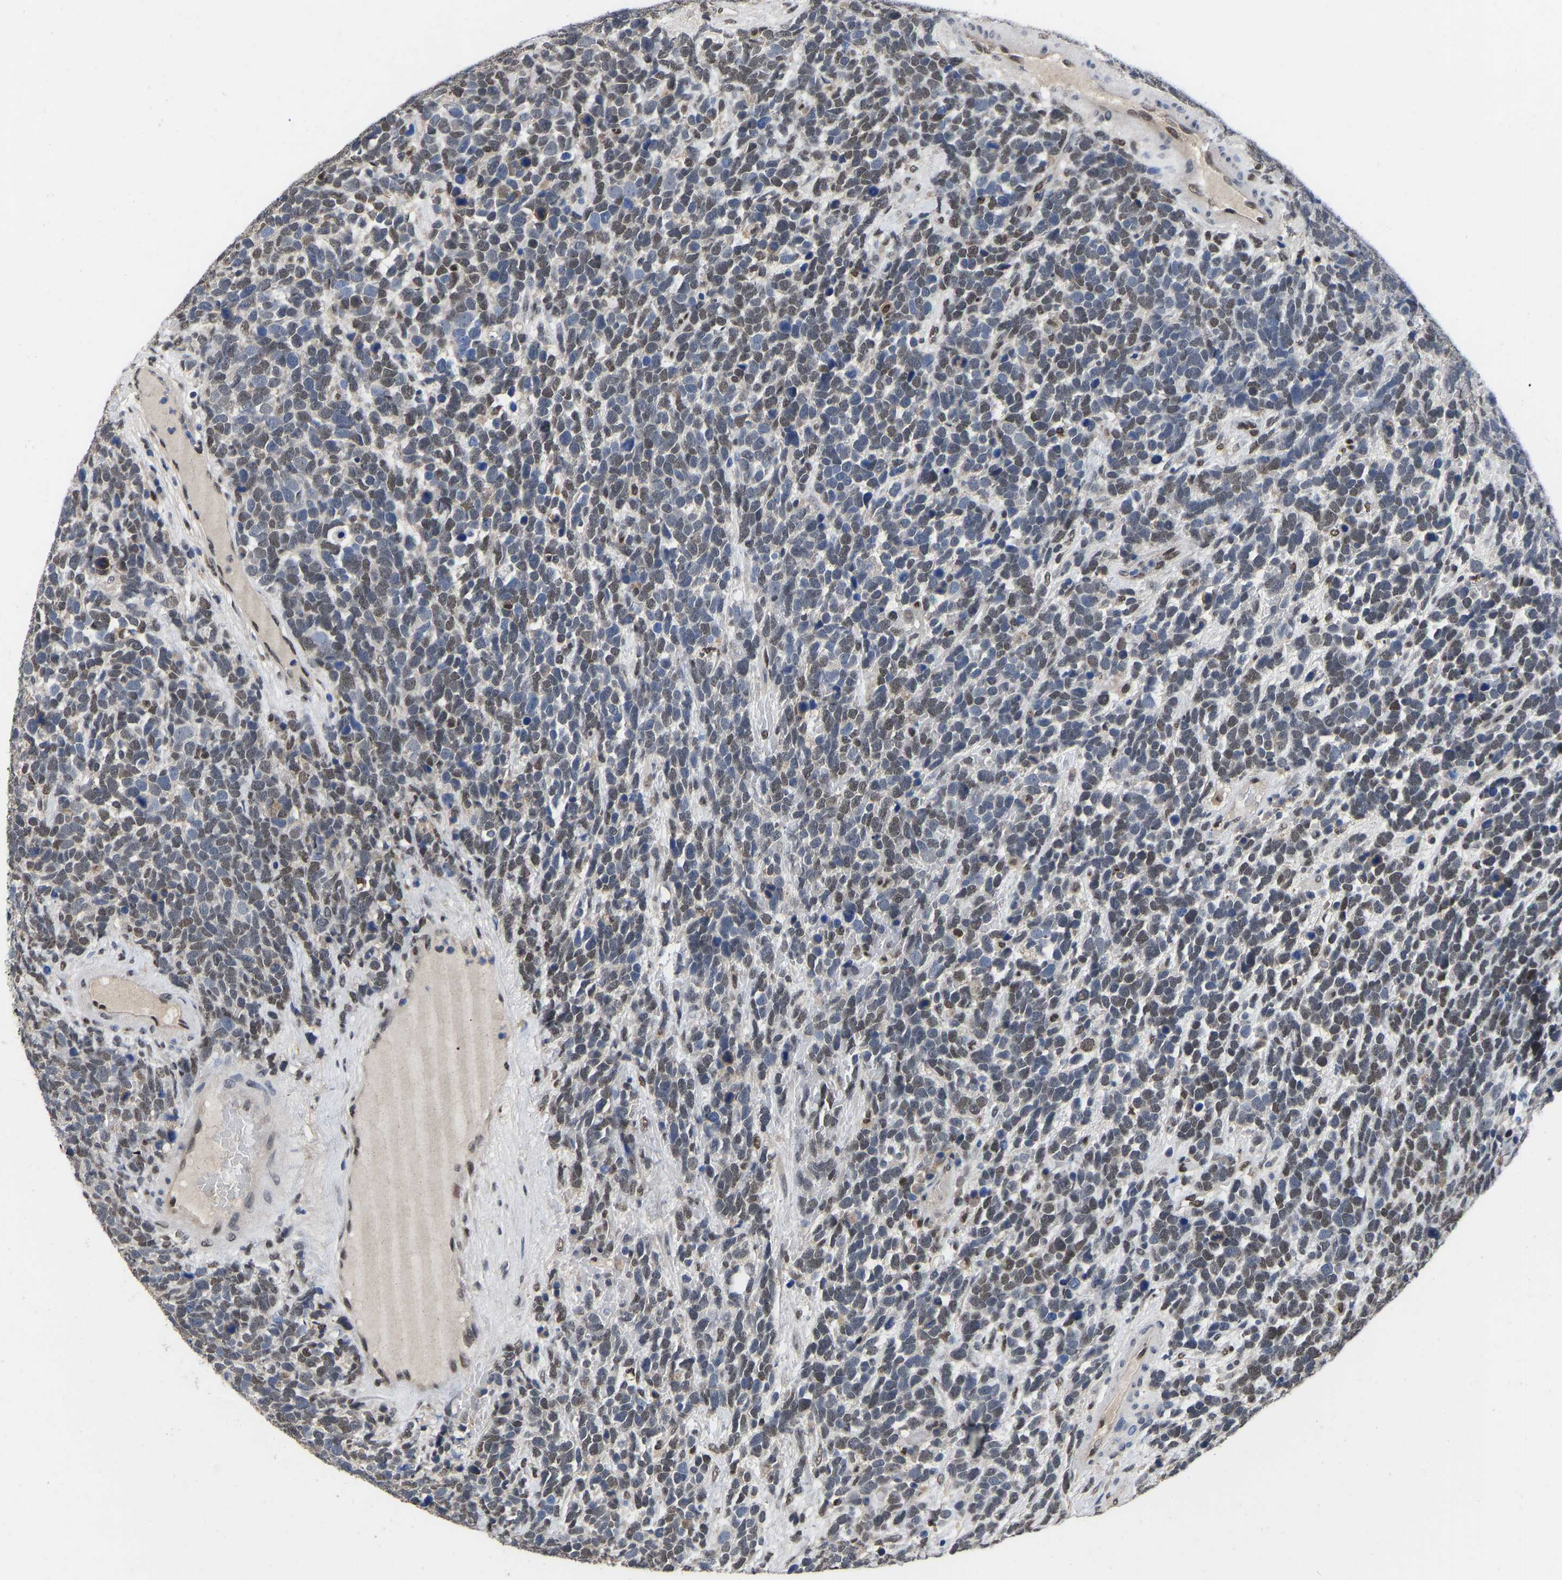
{"staining": {"intensity": "moderate", "quantity": "25%-75%", "location": "nuclear"}, "tissue": "urothelial cancer", "cell_type": "Tumor cells", "image_type": "cancer", "snomed": [{"axis": "morphology", "description": "Urothelial carcinoma, High grade"}, {"axis": "topography", "description": "Urinary bladder"}], "caption": "Brown immunohistochemical staining in urothelial cancer exhibits moderate nuclear staining in approximately 25%-75% of tumor cells.", "gene": "QKI", "patient": {"sex": "female", "age": 82}}